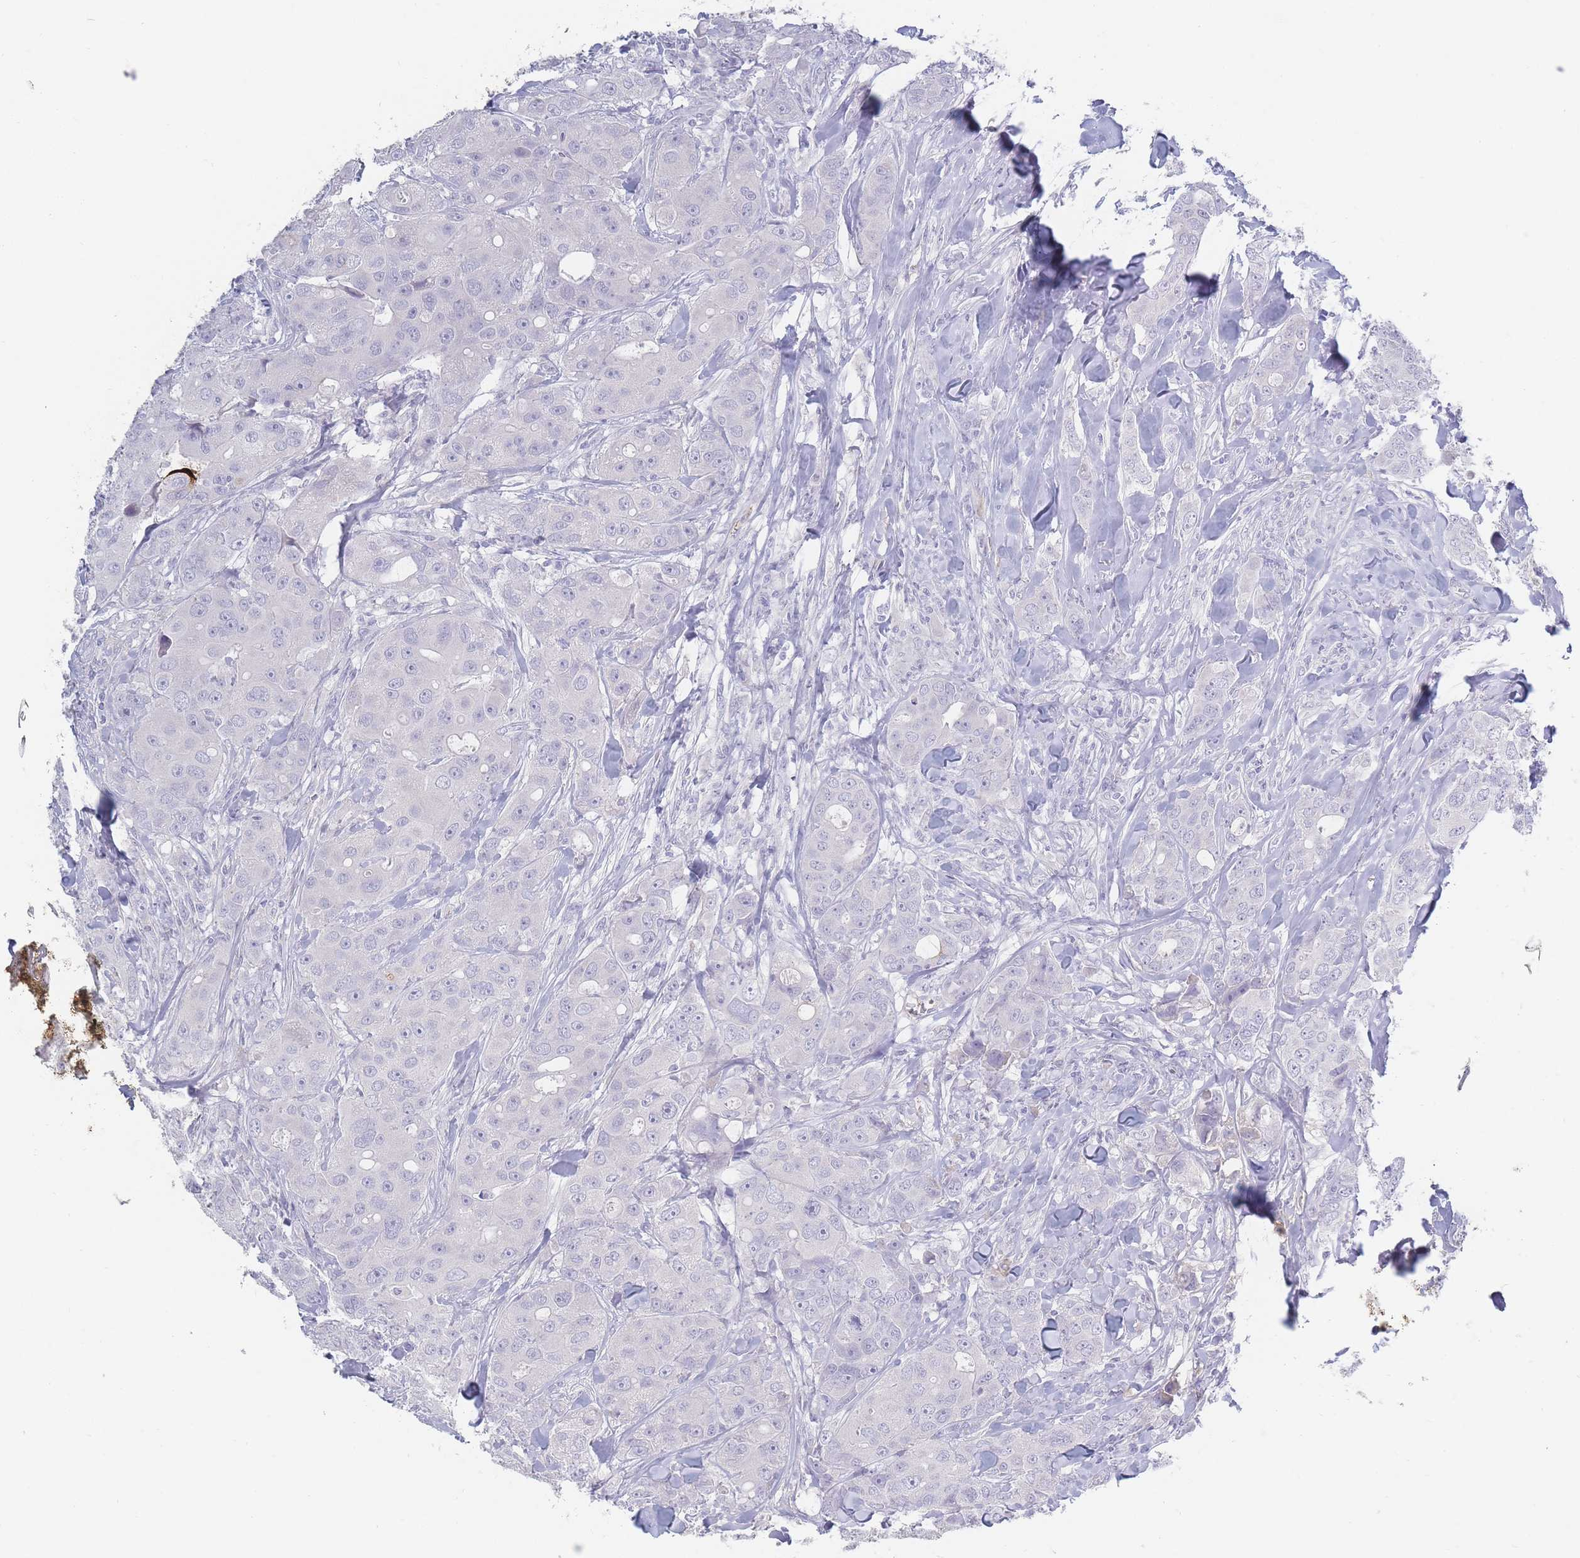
{"staining": {"intensity": "negative", "quantity": "none", "location": "none"}, "tissue": "breast cancer", "cell_type": "Tumor cells", "image_type": "cancer", "snomed": [{"axis": "morphology", "description": "Duct carcinoma"}, {"axis": "topography", "description": "Breast"}], "caption": "Immunohistochemistry (IHC) histopathology image of neoplastic tissue: human breast cancer stained with DAB displays no significant protein expression in tumor cells.", "gene": "PRG4", "patient": {"sex": "female", "age": 43}}